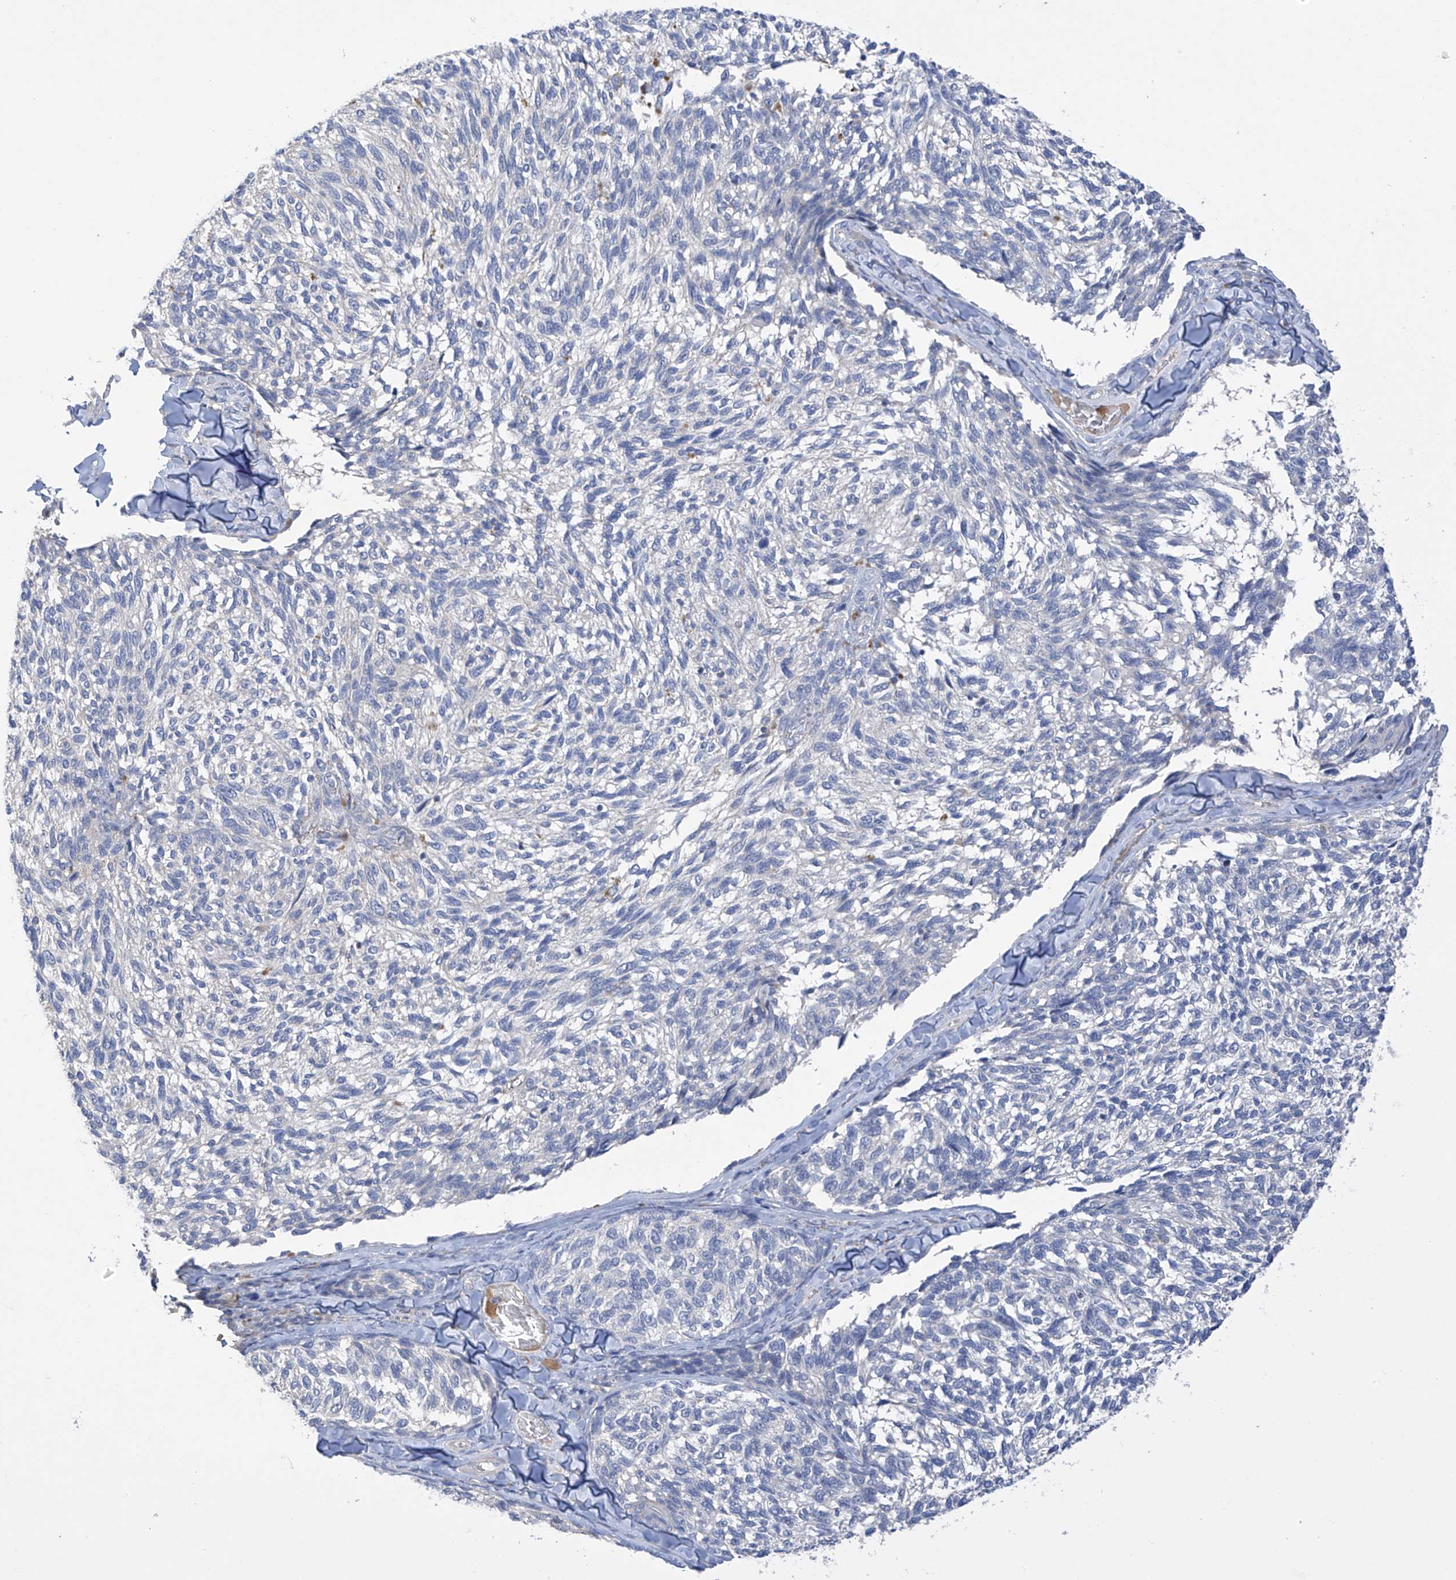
{"staining": {"intensity": "negative", "quantity": "none", "location": "none"}, "tissue": "melanoma", "cell_type": "Tumor cells", "image_type": "cancer", "snomed": [{"axis": "morphology", "description": "Malignant melanoma, NOS"}, {"axis": "topography", "description": "Skin"}], "caption": "High magnification brightfield microscopy of malignant melanoma stained with DAB (brown) and counterstained with hematoxylin (blue): tumor cells show no significant staining. (DAB immunohistochemistry with hematoxylin counter stain).", "gene": "PRSS12", "patient": {"sex": "female", "age": 73}}